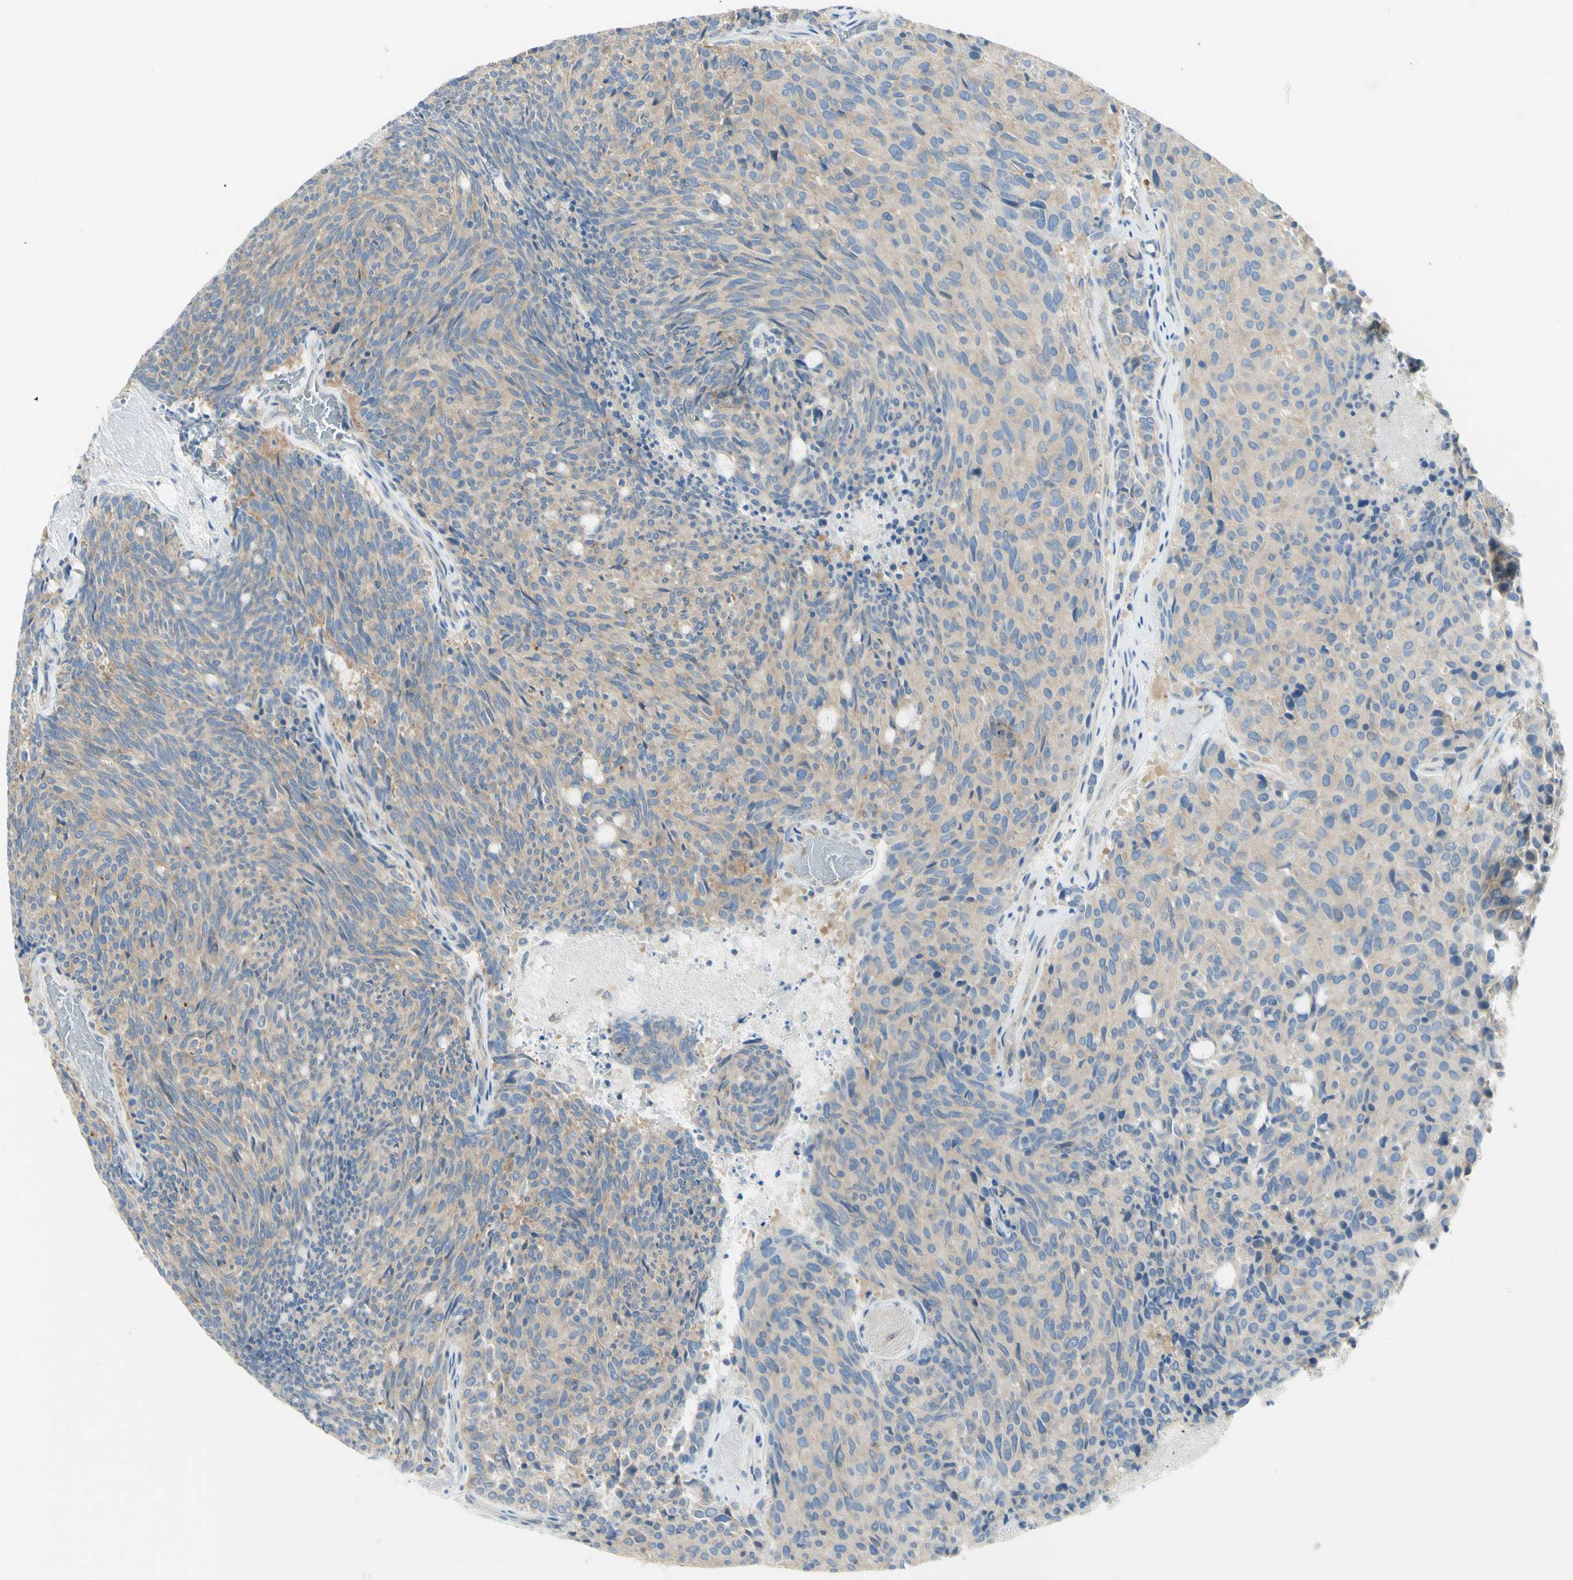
{"staining": {"intensity": "weak", "quantity": ">75%", "location": "cytoplasmic/membranous"}, "tissue": "carcinoid", "cell_type": "Tumor cells", "image_type": "cancer", "snomed": [{"axis": "morphology", "description": "Carcinoid, malignant, NOS"}, {"axis": "topography", "description": "Pancreas"}], "caption": "Immunohistochemistry (IHC) of carcinoid exhibits low levels of weak cytoplasmic/membranous positivity in about >75% of tumor cells.", "gene": "DYNC1H1", "patient": {"sex": "female", "age": 54}}